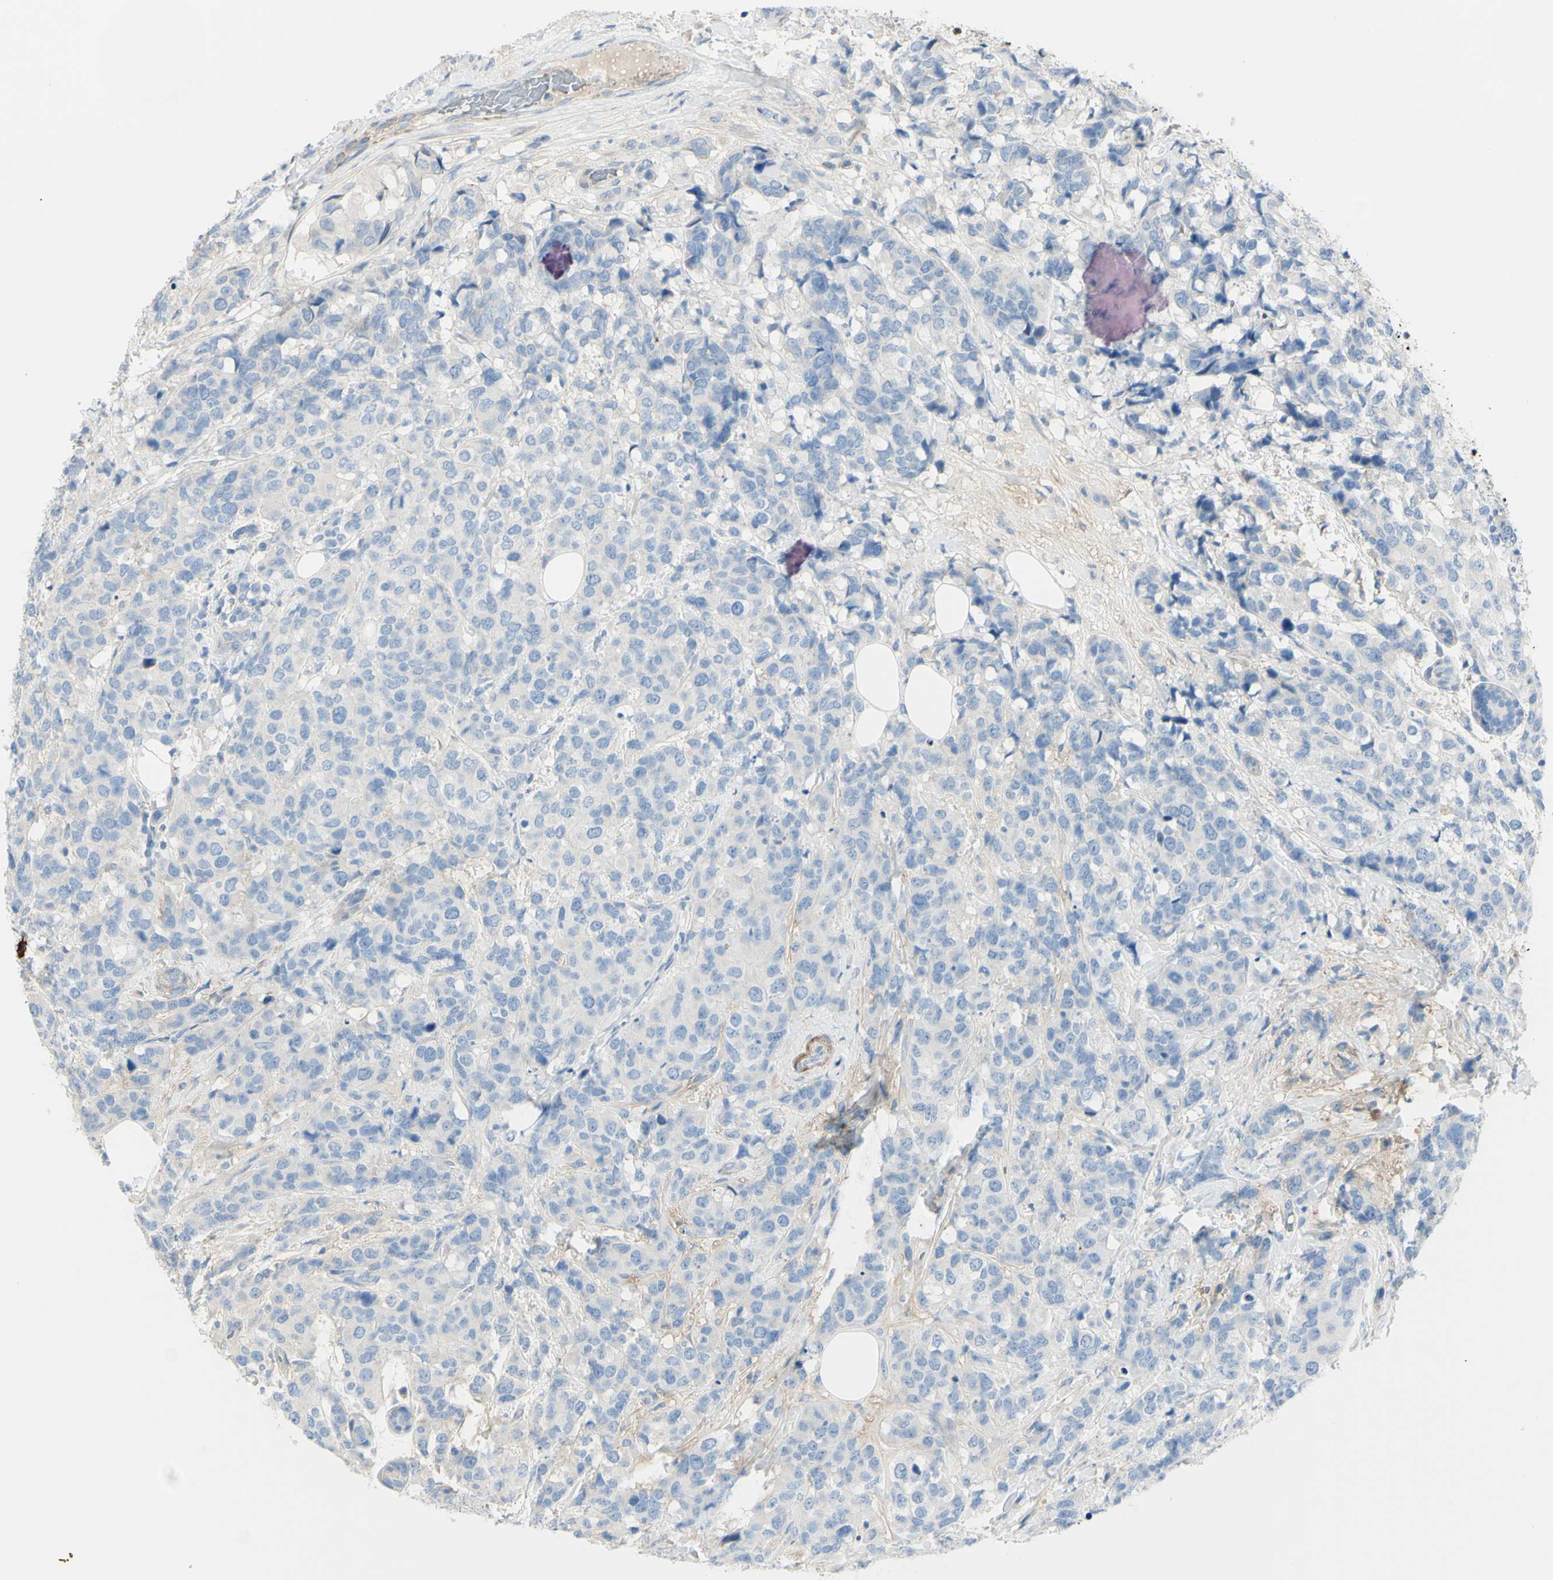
{"staining": {"intensity": "negative", "quantity": "none", "location": "none"}, "tissue": "breast cancer", "cell_type": "Tumor cells", "image_type": "cancer", "snomed": [{"axis": "morphology", "description": "Lobular carcinoma"}, {"axis": "topography", "description": "Breast"}], "caption": "There is no significant expression in tumor cells of lobular carcinoma (breast). Nuclei are stained in blue.", "gene": "NCBP2L", "patient": {"sex": "female", "age": 59}}